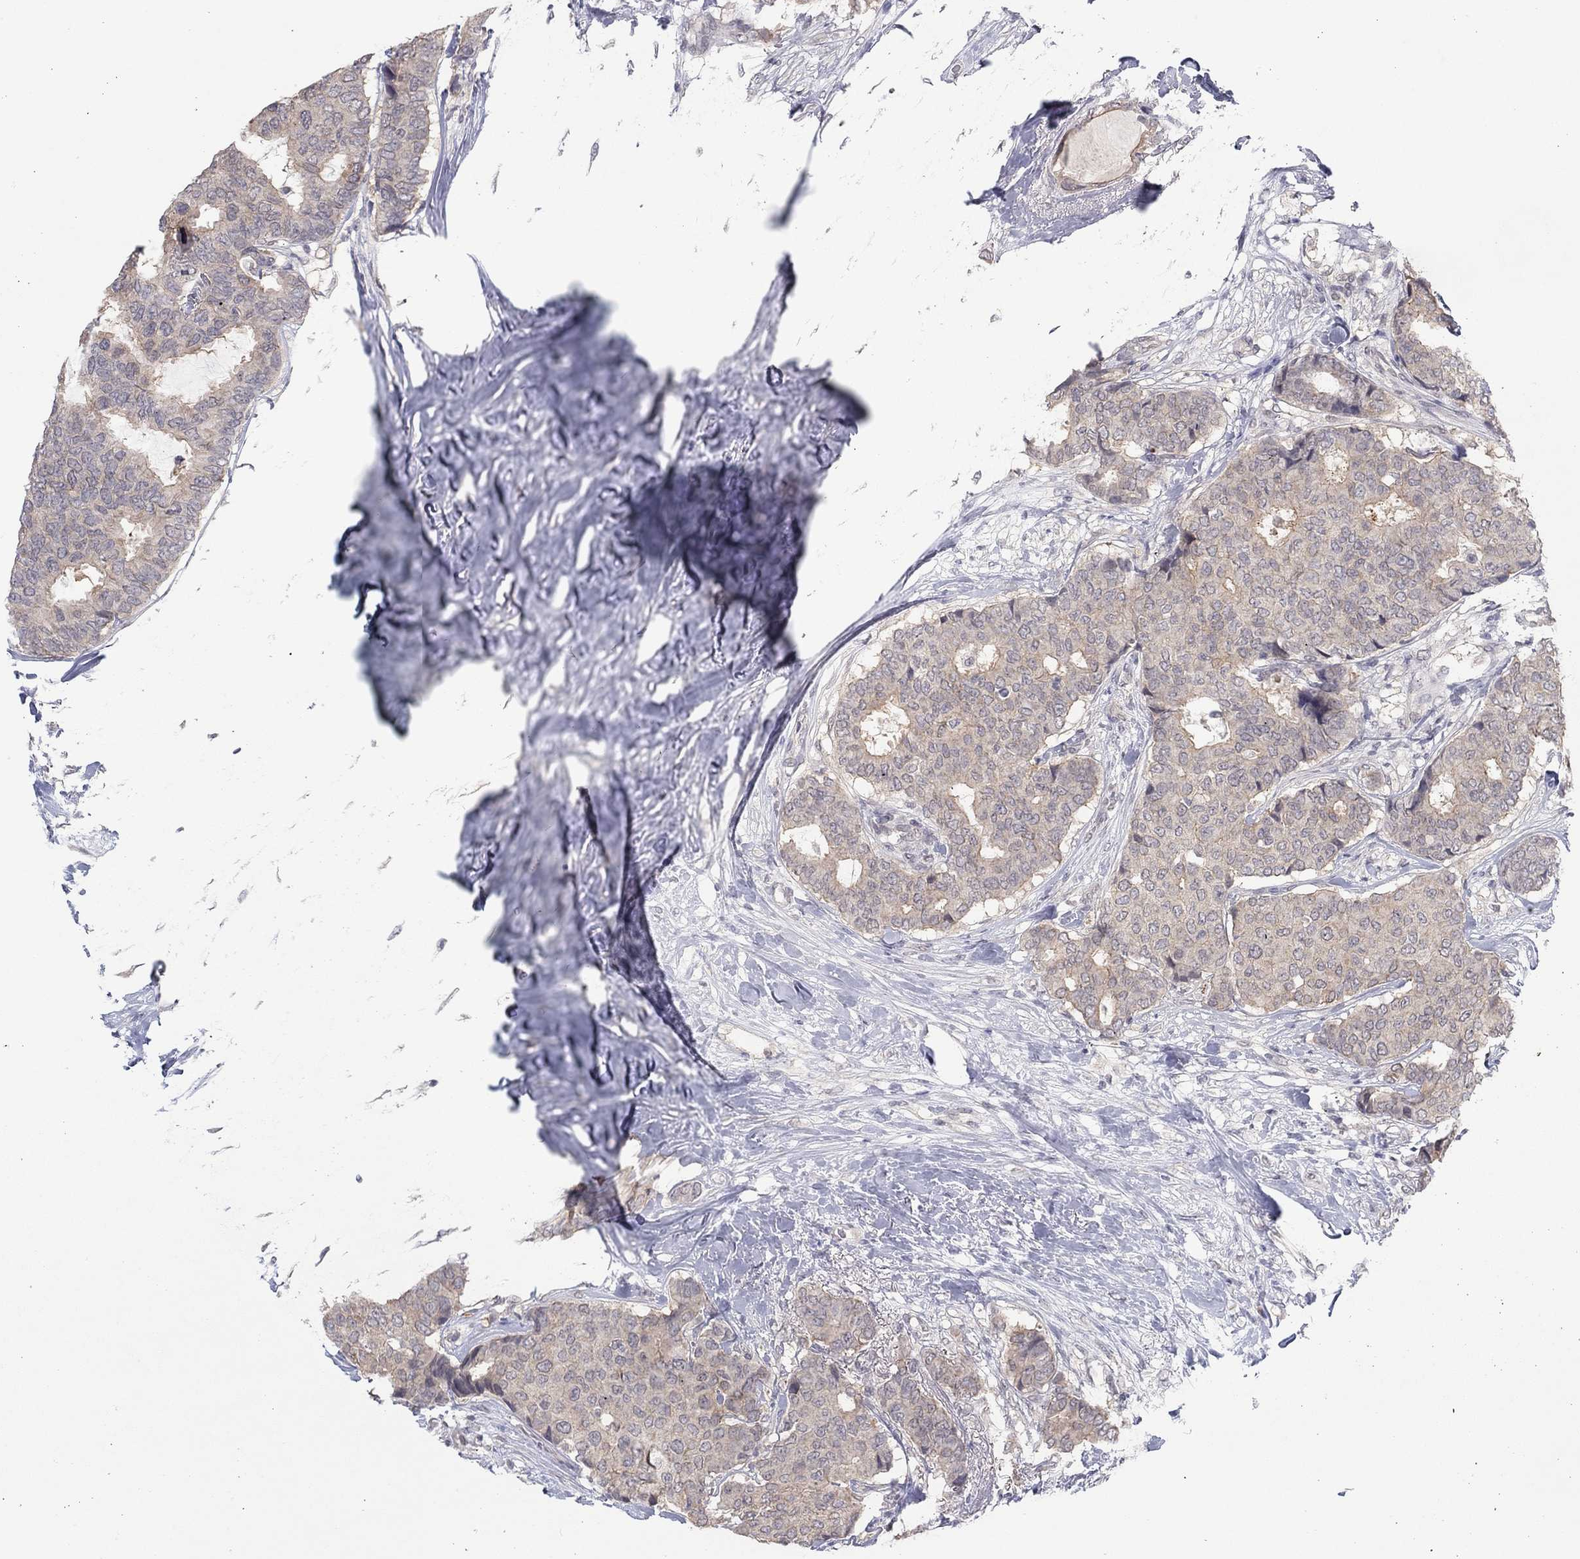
{"staining": {"intensity": "weak", "quantity": "25%-75%", "location": "cytoplasmic/membranous"}, "tissue": "breast cancer", "cell_type": "Tumor cells", "image_type": "cancer", "snomed": [{"axis": "morphology", "description": "Duct carcinoma"}, {"axis": "topography", "description": "Breast"}], "caption": "Breast cancer stained for a protein (brown) displays weak cytoplasmic/membranous positive positivity in about 25%-75% of tumor cells.", "gene": "SLC22A2", "patient": {"sex": "female", "age": 75}}